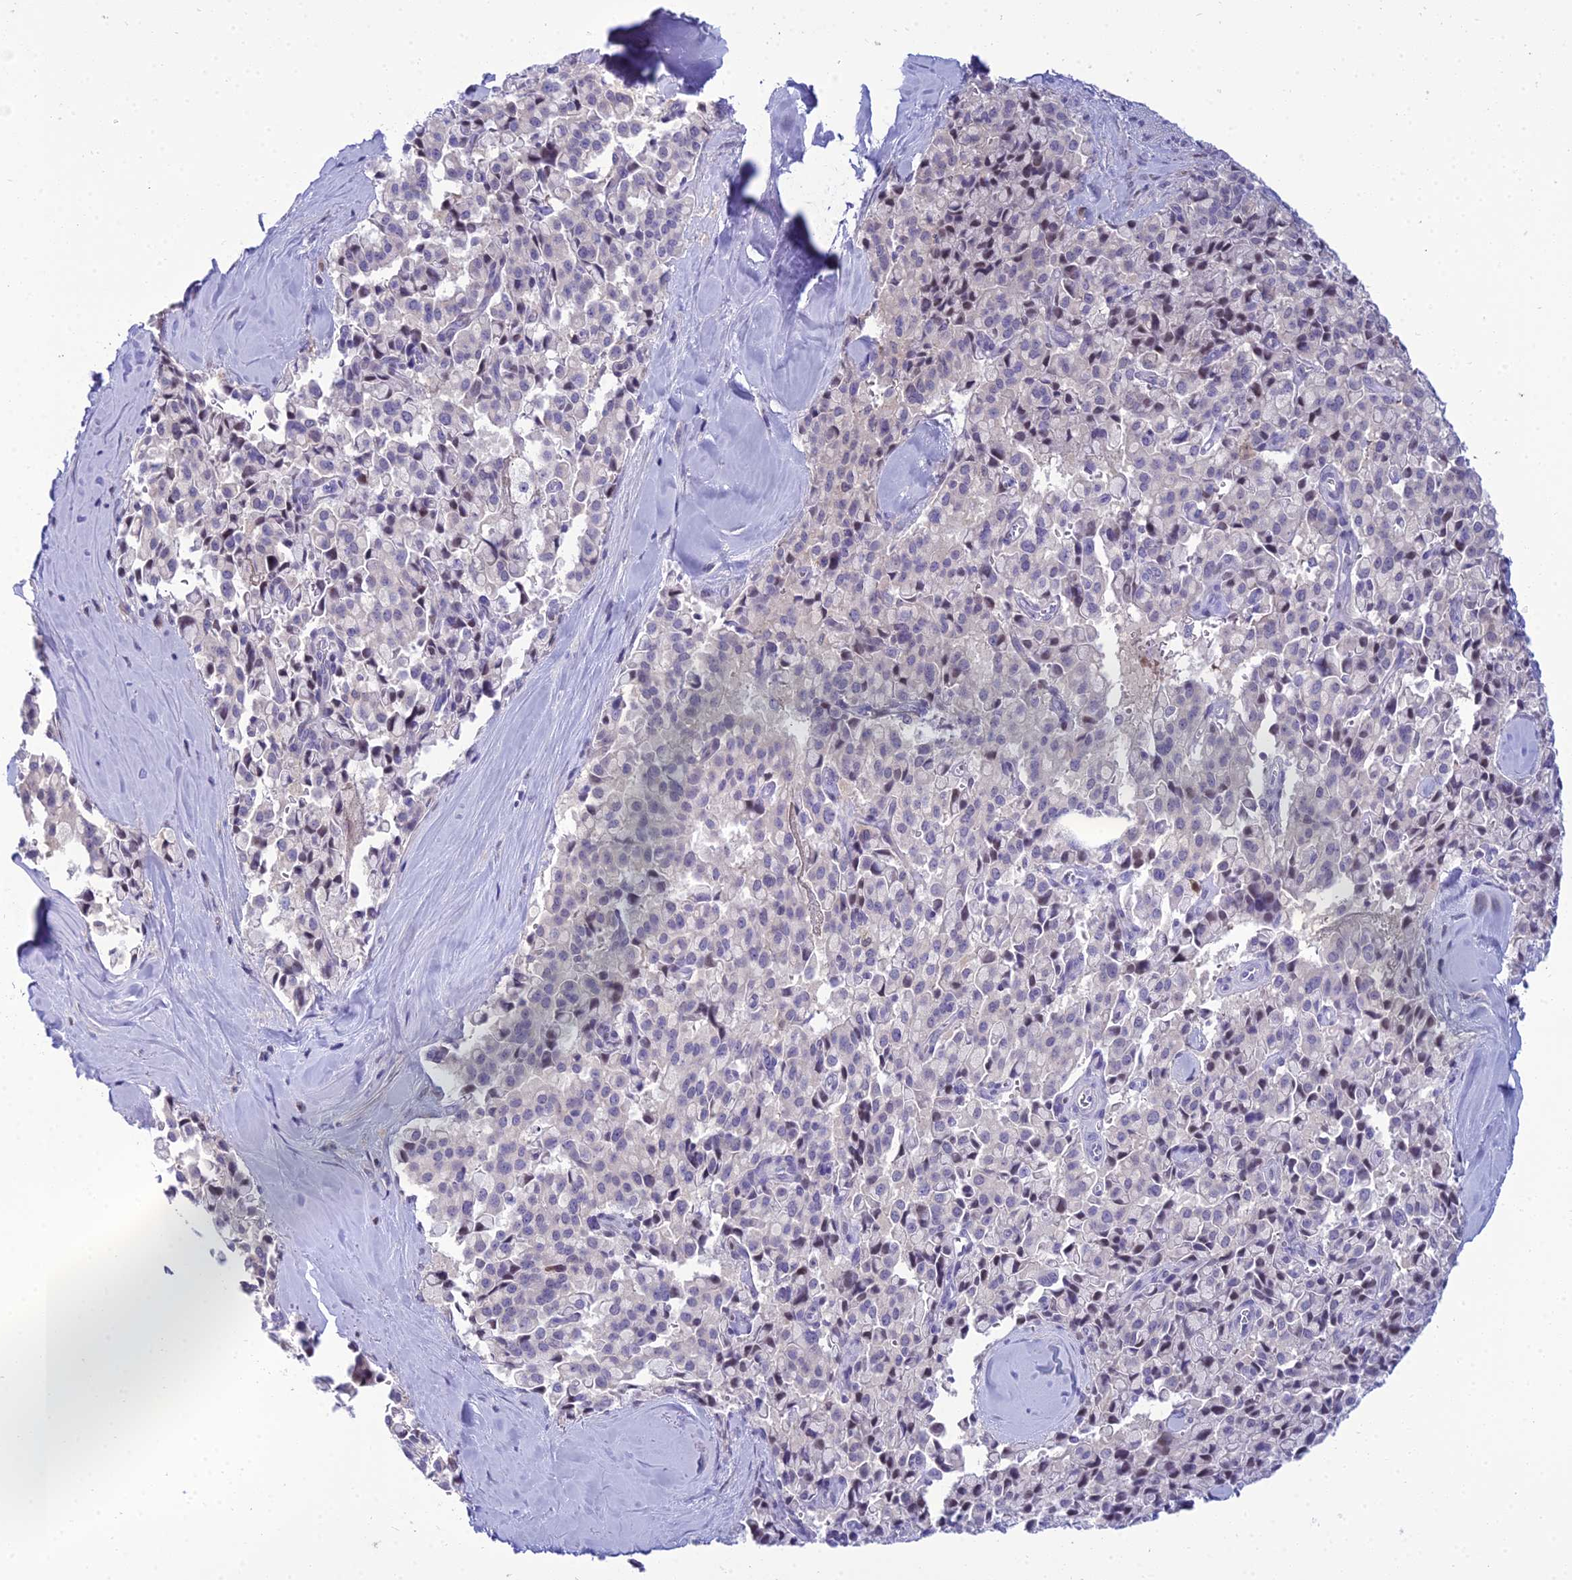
{"staining": {"intensity": "weak", "quantity": "<25%", "location": "nuclear"}, "tissue": "pancreatic cancer", "cell_type": "Tumor cells", "image_type": "cancer", "snomed": [{"axis": "morphology", "description": "Adenocarcinoma, NOS"}, {"axis": "topography", "description": "Pancreas"}], "caption": "The photomicrograph displays no significant expression in tumor cells of pancreatic cancer. (DAB immunohistochemistry, high magnification).", "gene": "ZMIZ1", "patient": {"sex": "male", "age": 65}}